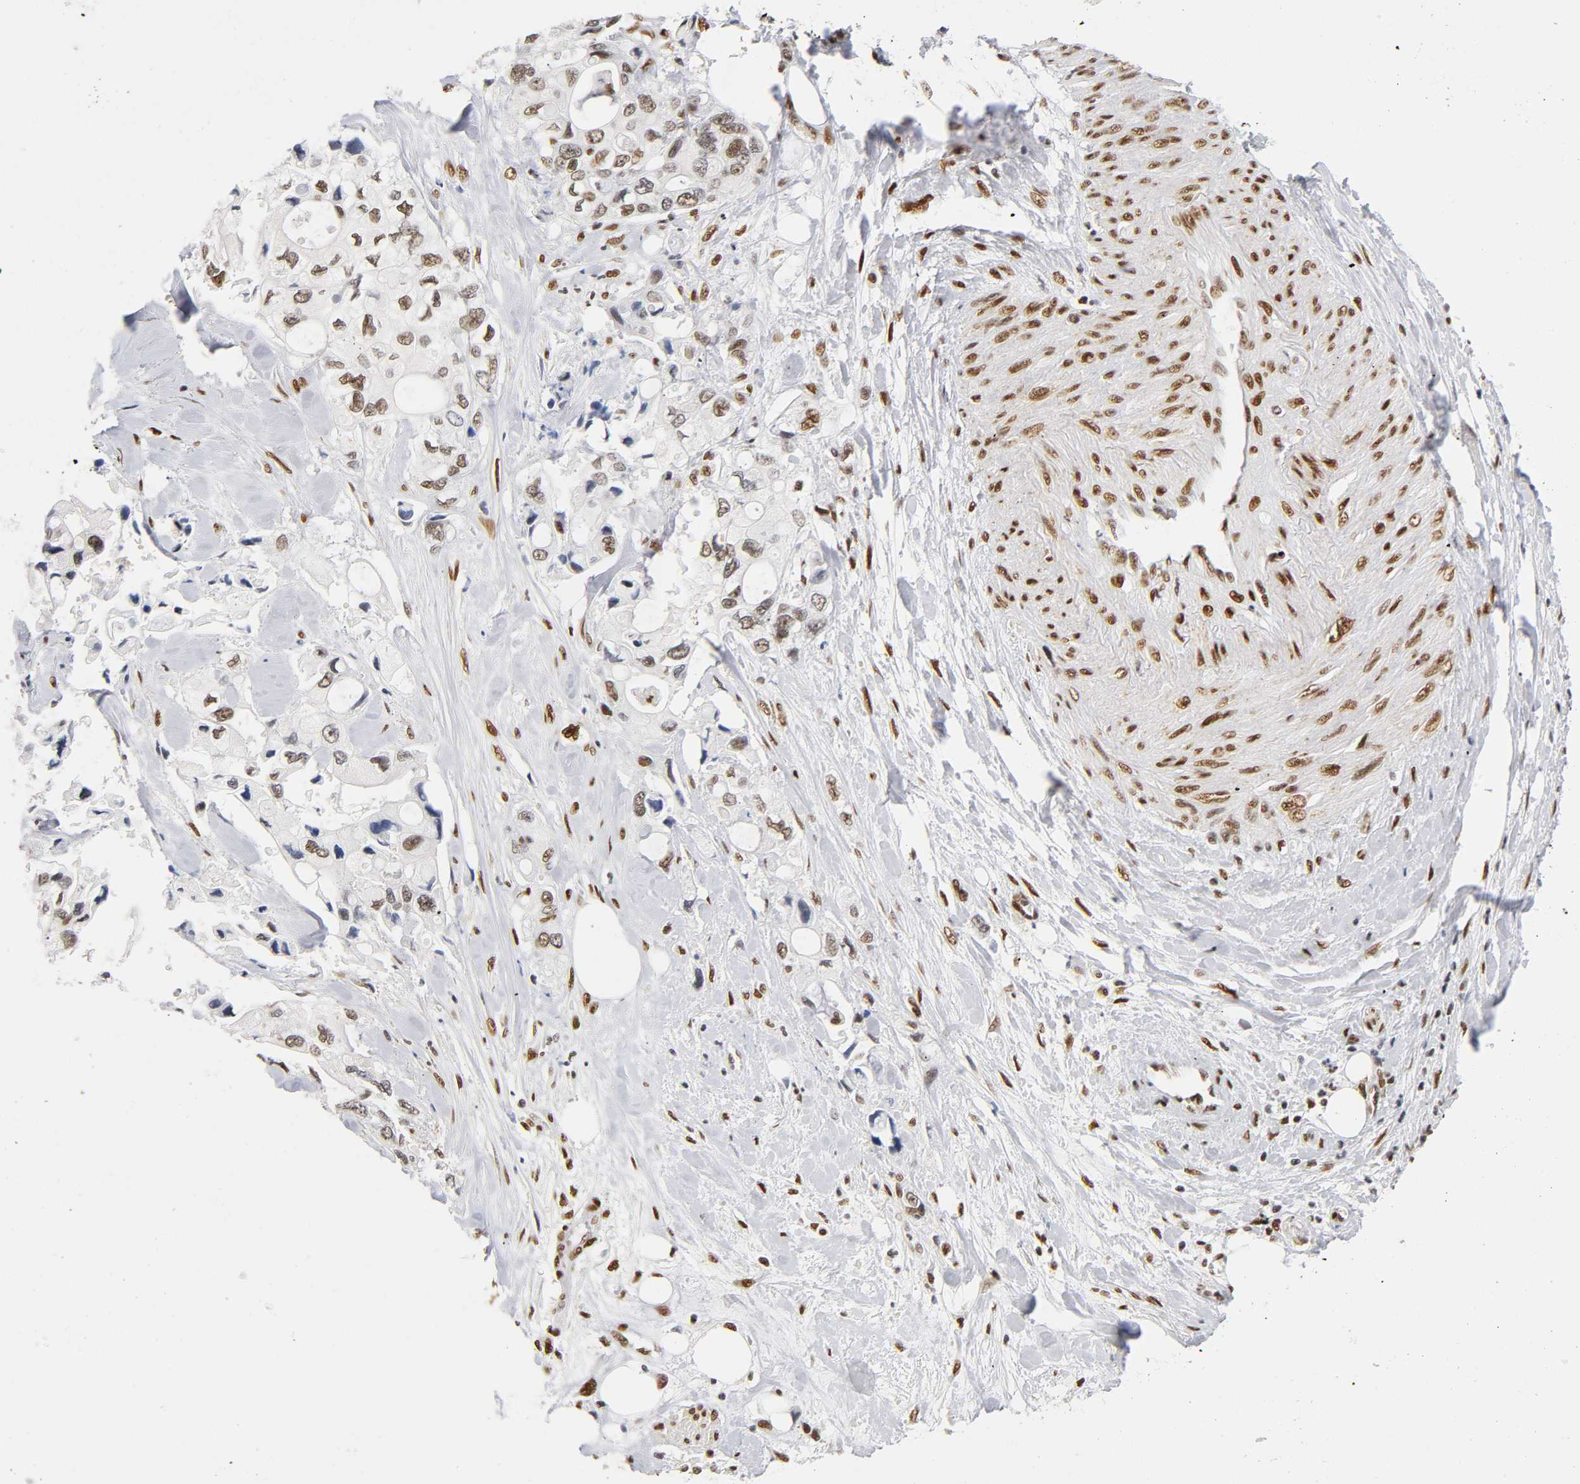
{"staining": {"intensity": "moderate", "quantity": "25%-75%", "location": "nuclear"}, "tissue": "pancreatic cancer", "cell_type": "Tumor cells", "image_type": "cancer", "snomed": [{"axis": "morphology", "description": "Adenocarcinoma, NOS"}, {"axis": "topography", "description": "Pancreas"}], "caption": "Tumor cells demonstrate medium levels of moderate nuclear staining in about 25%-75% of cells in pancreatic adenocarcinoma.", "gene": "NR3C1", "patient": {"sex": "male", "age": 70}}